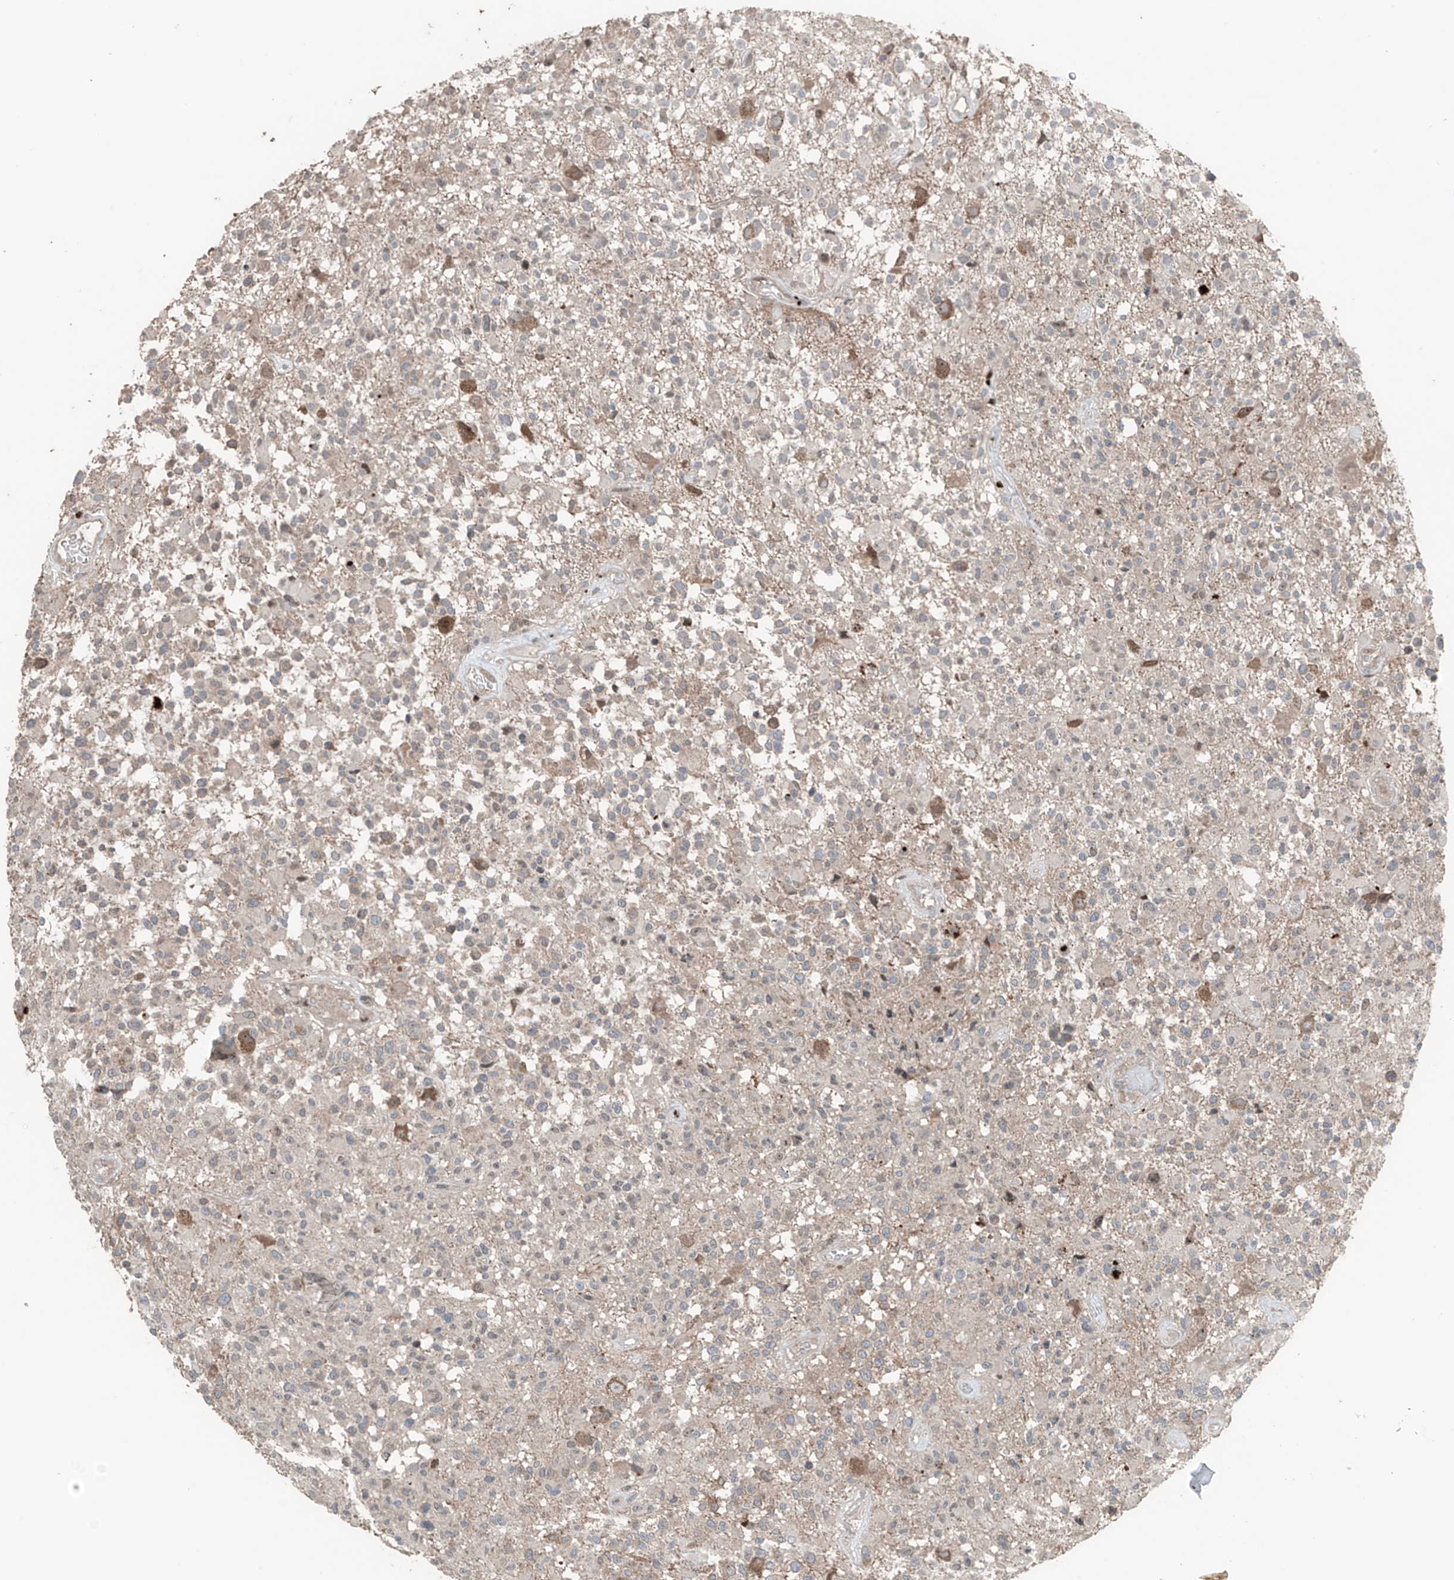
{"staining": {"intensity": "negative", "quantity": "none", "location": "none"}, "tissue": "glioma", "cell_type": "Tumor cells", "image_type": "cancer", "snomed": [{"axis": "morphology", "description": "Glioma, malignant, High grade"}, {"axis": "morphology", "description": "Glioblastoma, NOS"}, {"axis": "topography", "description": "Brain"}], "caption": "DAB (3,3'-diaminobenzidine) immunohistochemical staining of malignant high-grade glioma reveals no significant positivity in tumor cells. (DAB immunohistochemistry visualized using brightfield microscopy, high magnification).", "gene": "TXNDC9", "patient": {"sex": "male", "age": 60}}